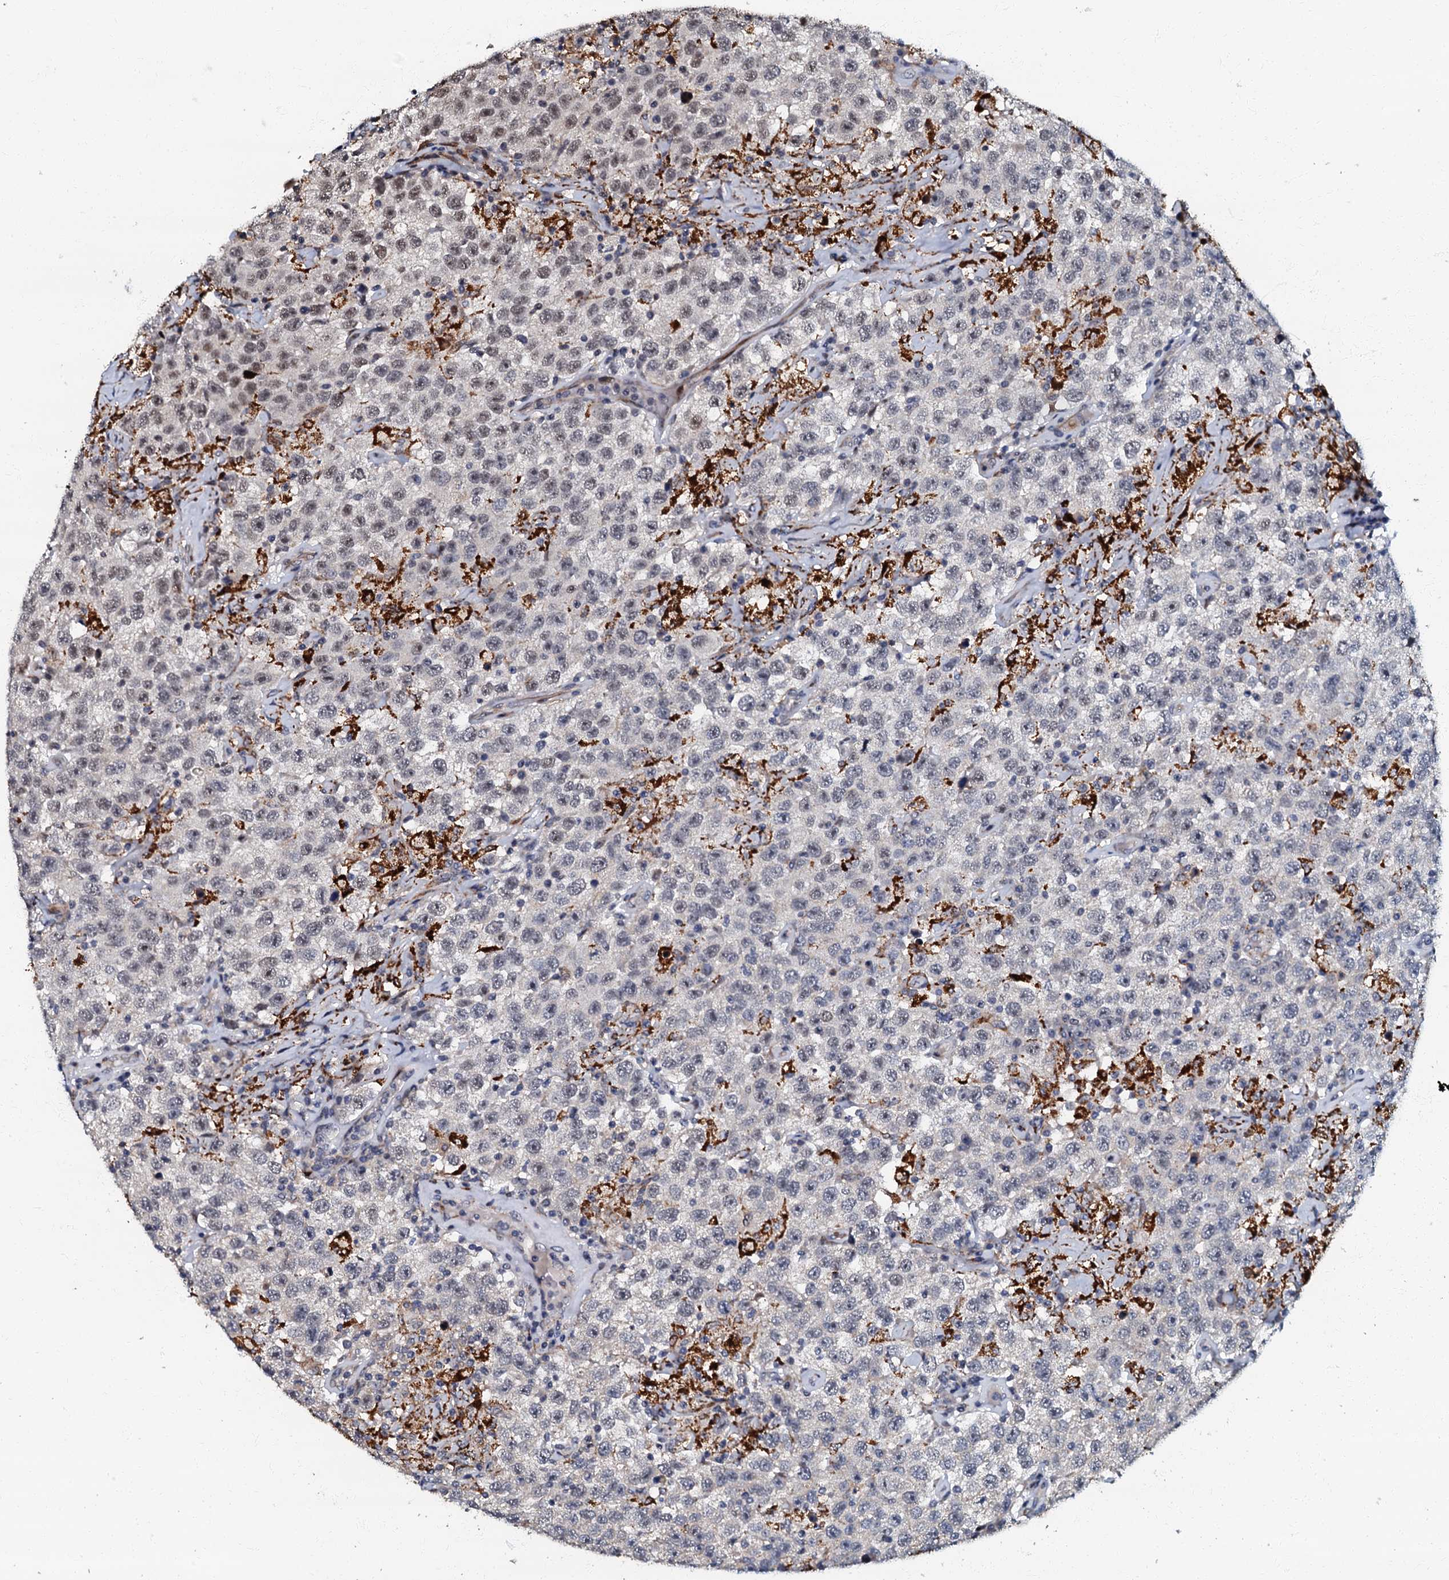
{"staining": {"intensity": "weak", "quantity": "<25%", "location": "nuclear"}, "tissue": "testis cancer", "cell_type": "Tumor cells", "image_type": "cancer", "snomed": [{"axis": "morphology", "description": "Seminoma, NOS"}, {"axis": "topography", "description": "Testis"}], "caption": "A histopathology image of human testis cancer (seminoma) is negative for staining in tumor cells.", "gene": "OLAH", "patient": {"sex": "male", "age": 41}}